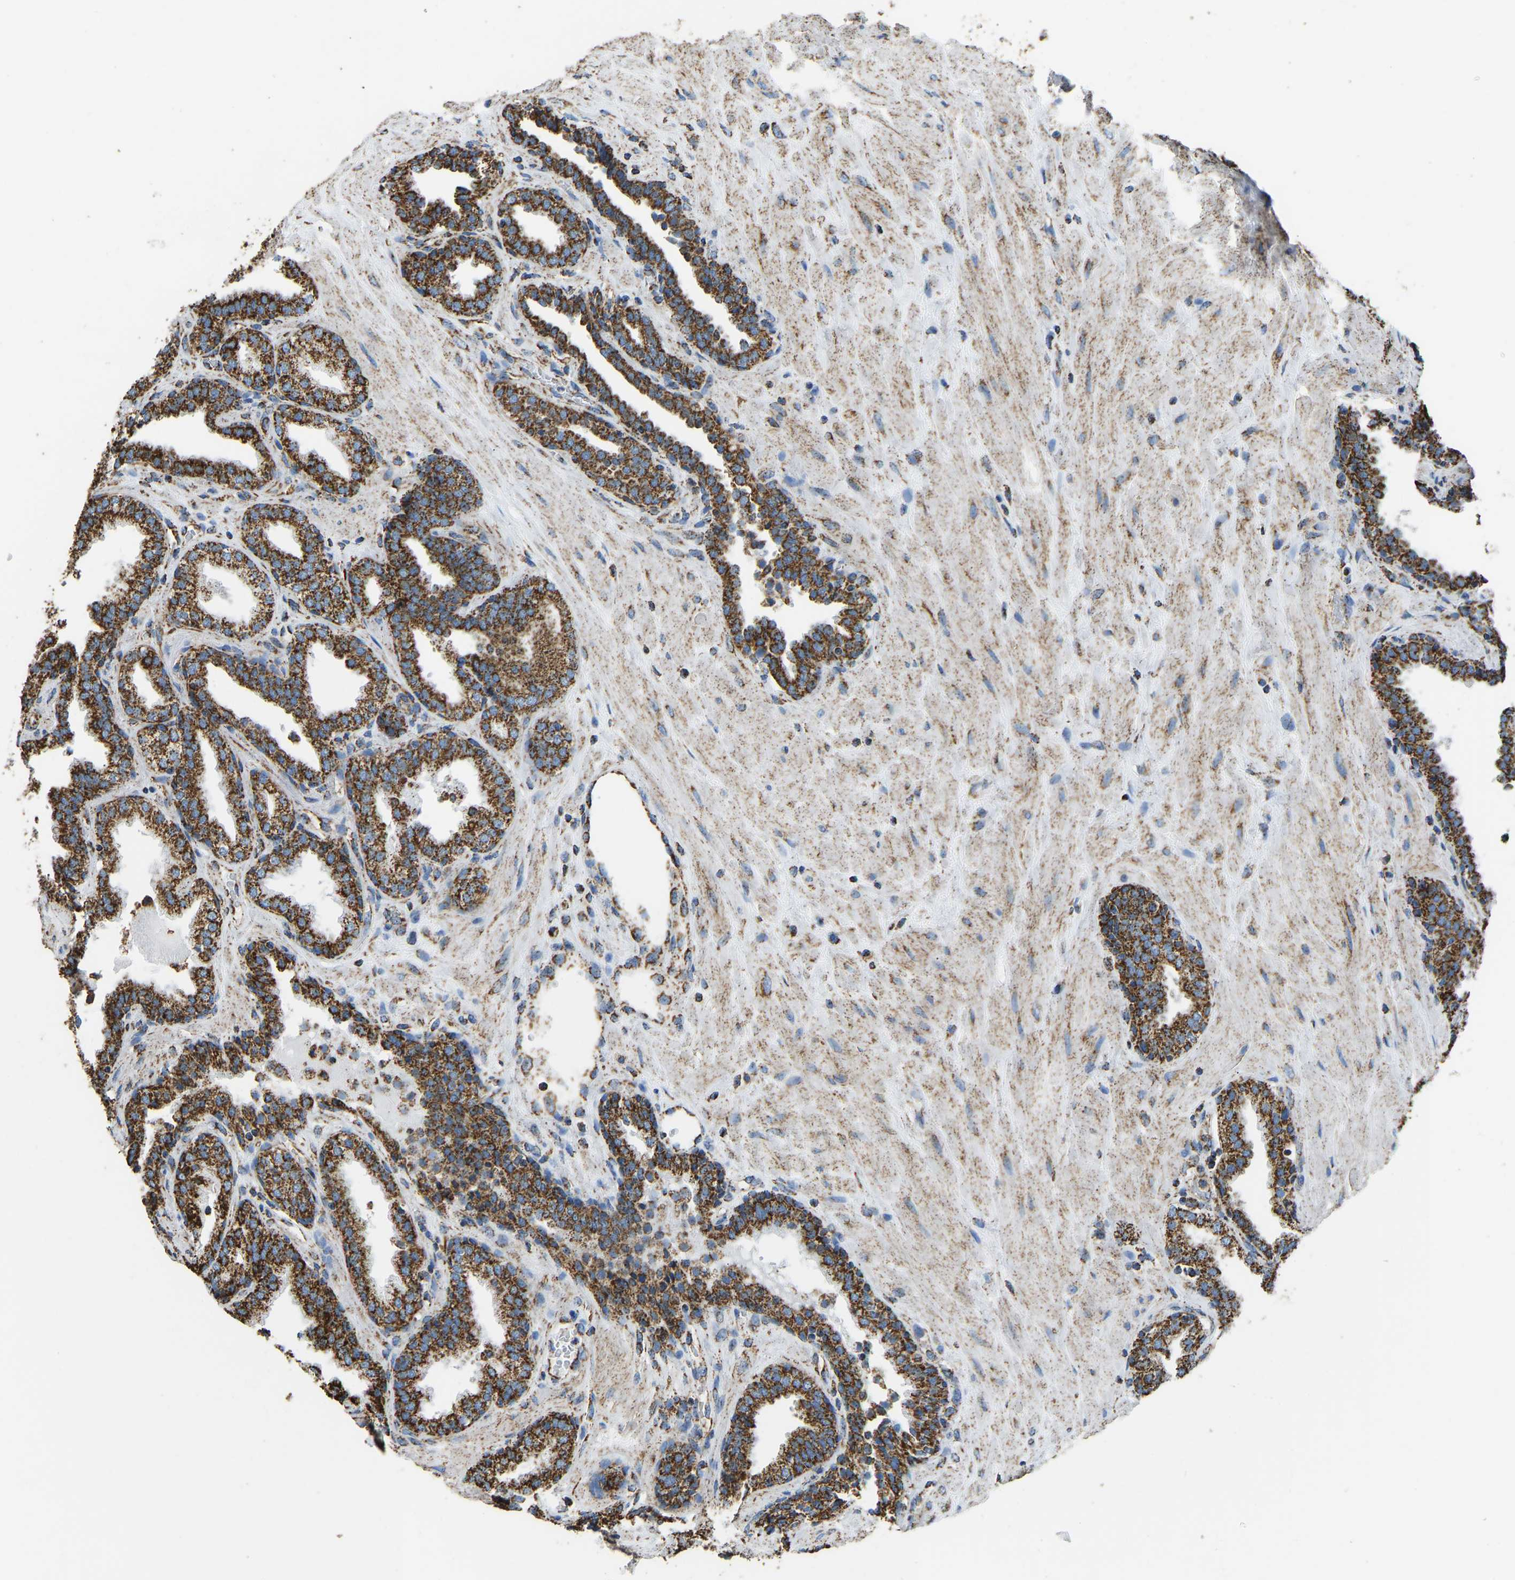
{"staining": {"intensity": "strong", "quantity": ">75%", "location": "cytoplasmic/membranous"}, "tissue": "prostate", "cell_type": "Glandular cells", "image_type": "normal", "snomed": [{"axis": "morphology", "description": "Normal tissue, NOS"}, {"axis": "topography", "description": "Prostate"}], "caption": "Glandular cells display high levels of strong cytoplasmic/membranous staining in about >75% of cells in benign prostate. (Brightfield microscopy of DAB IHC at high magnification).", "gene": "IRX6", "patient": {"sex": "male", "age": 51}}